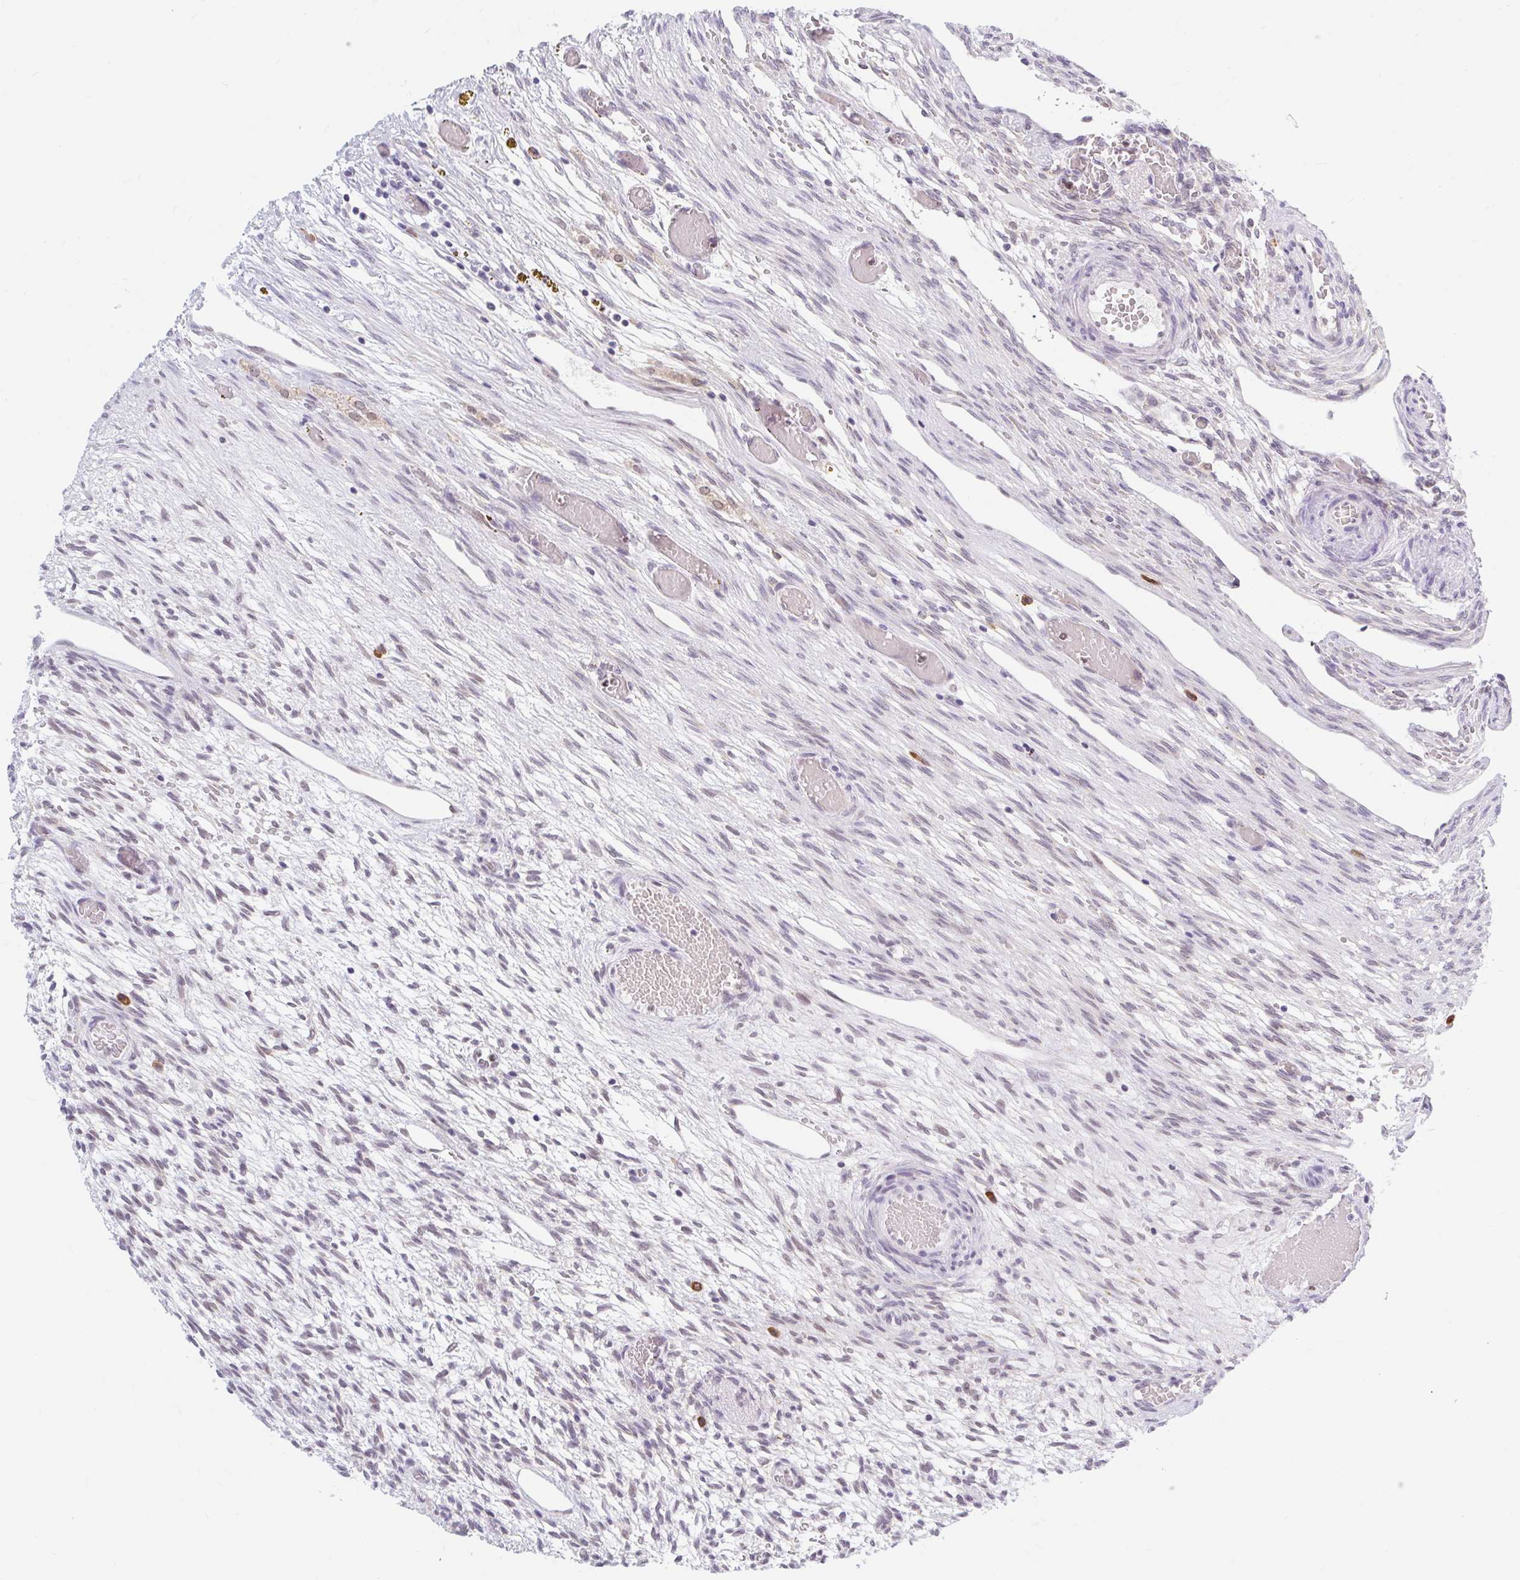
{"staining": {"intensity": "moderate", "quantity": ">75%", "location": "cytoplasmic/membranous"}, "tissue": "ovary", "cell_type": "Follicle cells", "image_type": "normal", "snomed": [{"axis": "morphology", "description": "Normal tissue, NOS"}, {"axis": "topography", "description": "Ovary"}], "caption": "About >75% of follicle cells in unremarkable ovary show moderate cytoplasmic/membranous protein staining as visualized by brown immunohistochemical staining.", "gene": "SRSF10", "patient": {"sex": "female", "age": 67}}